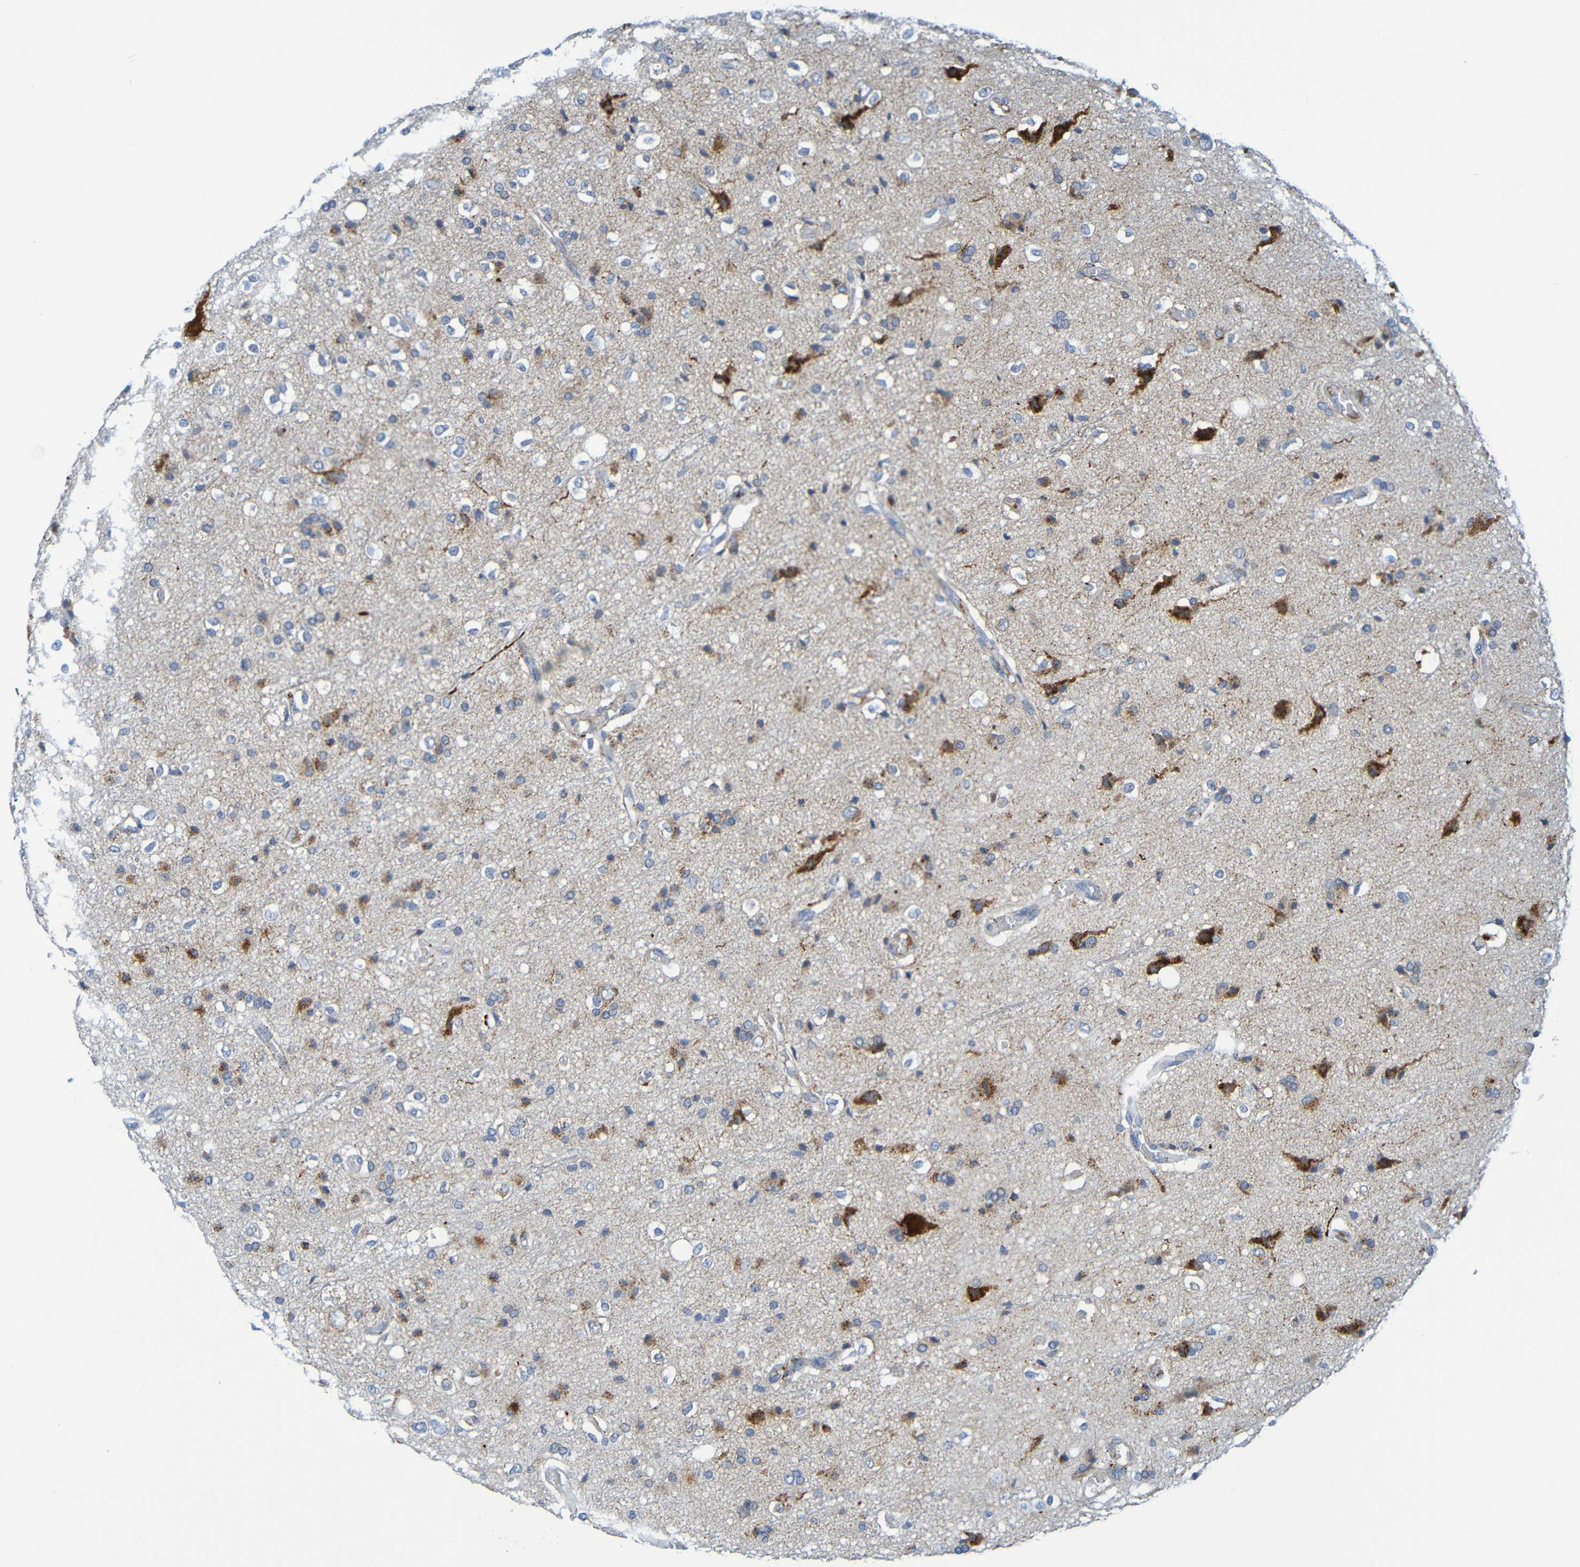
{"staining": {"intensity": "strong", "quantity": "25%-75%", "location": "cytoplasmic/membranous"}, "tissue": "glioma", "cell_type": "Tumor cells", "image_type": "cancer", "snomed": [{"axis": "morphology", "description": "Glioma, malignant, High grade"}, {"axis": "topography", "description": "Brain"}], "caption": "The immunohistochemical stain shows strong cytoplasmic/membranous expression in tumor cells of glioma tissue. (brown staining indicates protein expression, while blue staining denotes nuclei).", "gene": "IL10", "patient": {"sex": "male", "age": 47}}